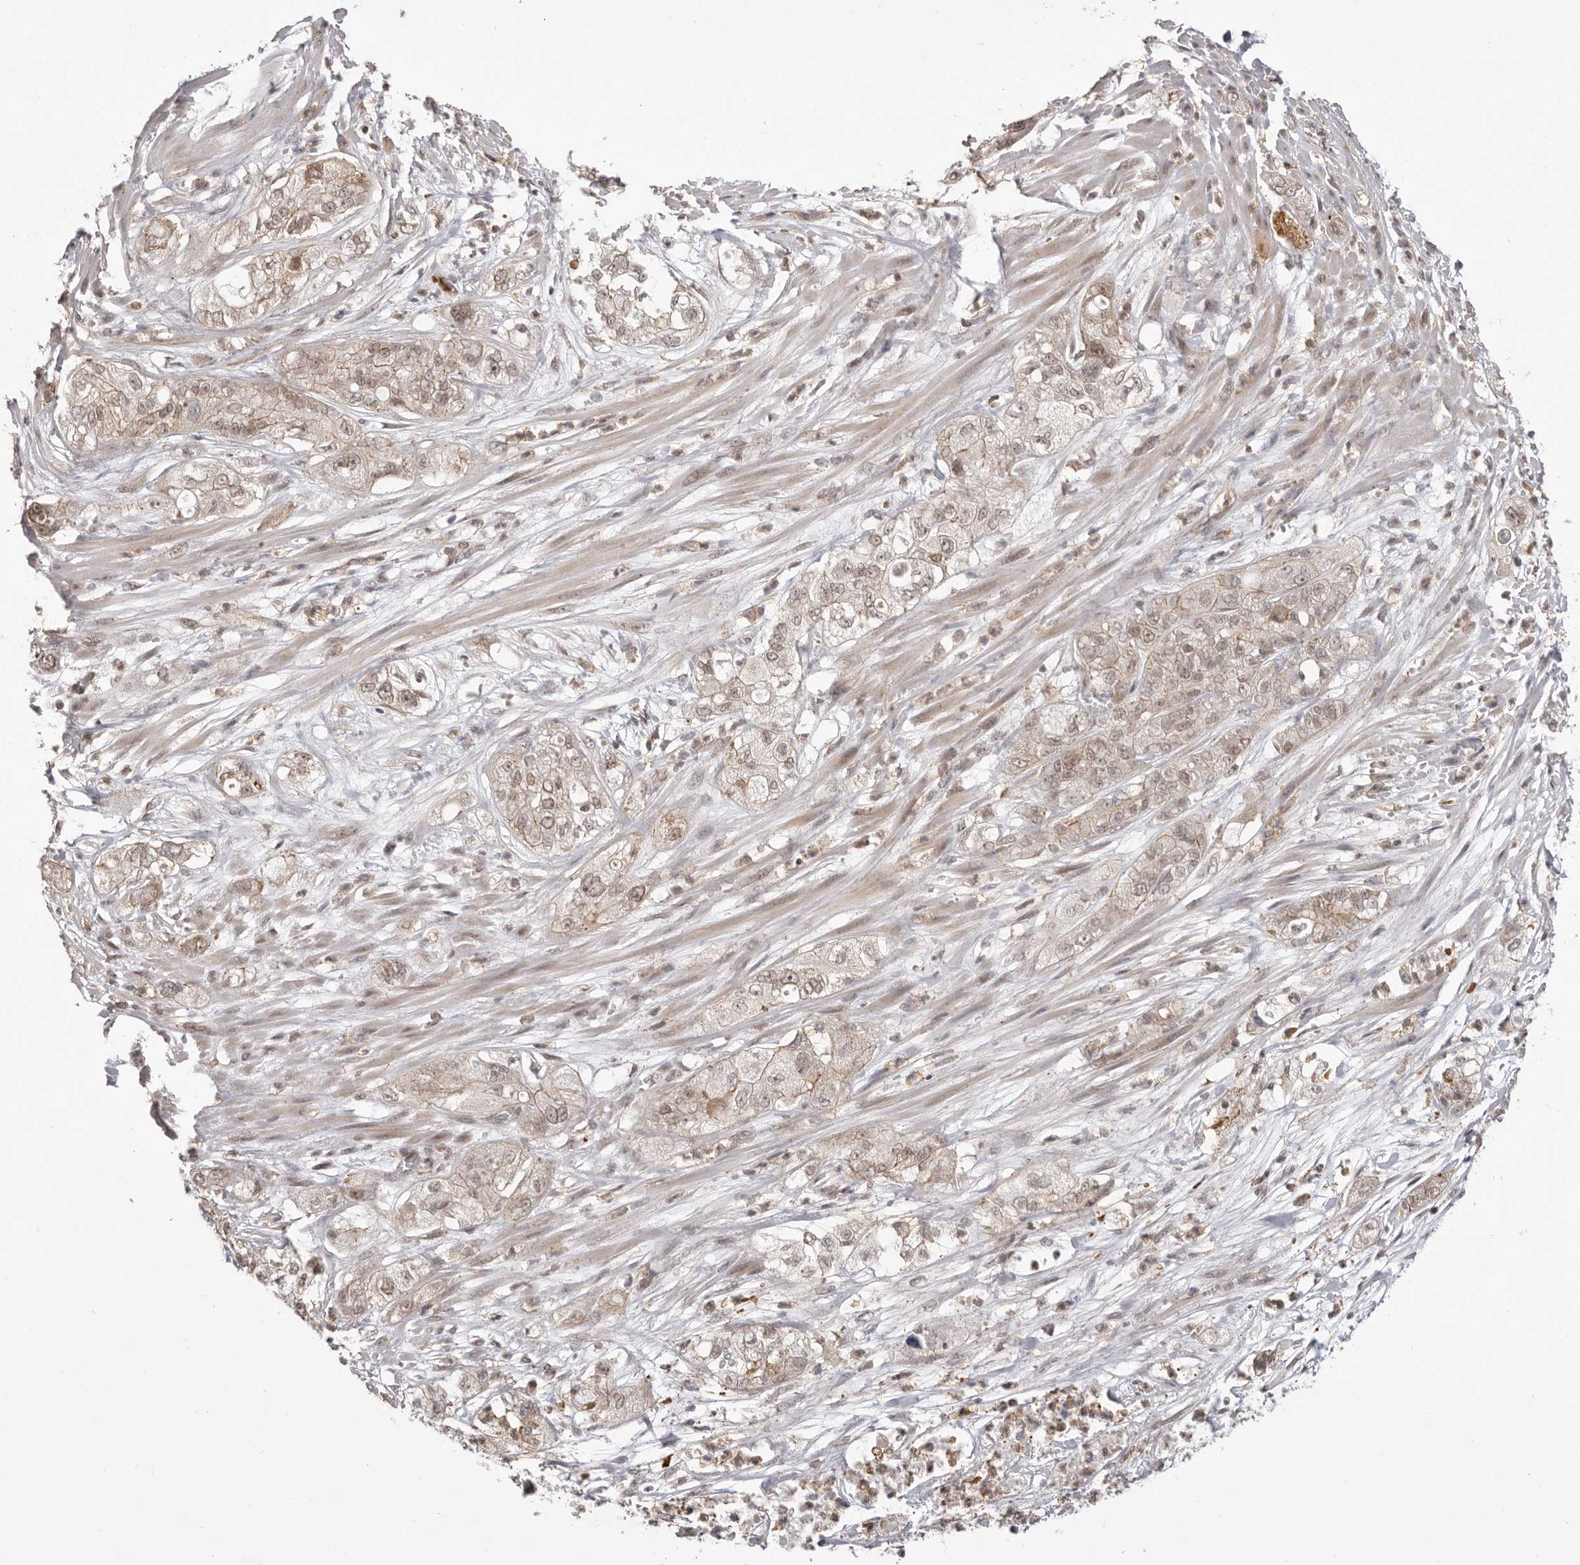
{"staining": {"intensity": "weak", "quantity": ">75%", "location": "cytoplasmic/membranous,nuclear"}, "tissue": "pancreatic cancer", "cell_type": "Tumor cells", "image_type": "cancer", "snomed": [{"axis": "morphology", "description": "Adenocarcinoma, NOS"}, {"axis": "topography", "description": "Pancreas"}], "caption": "Protein positivity by IHC reveals weak cytoplasmic/membranous and nuclear expression in approximately >75% of tumor cells in adenocarcinoma (pancreatic).", "gene": "RNF2", "patient": {"sex": "female", "age": 78}}